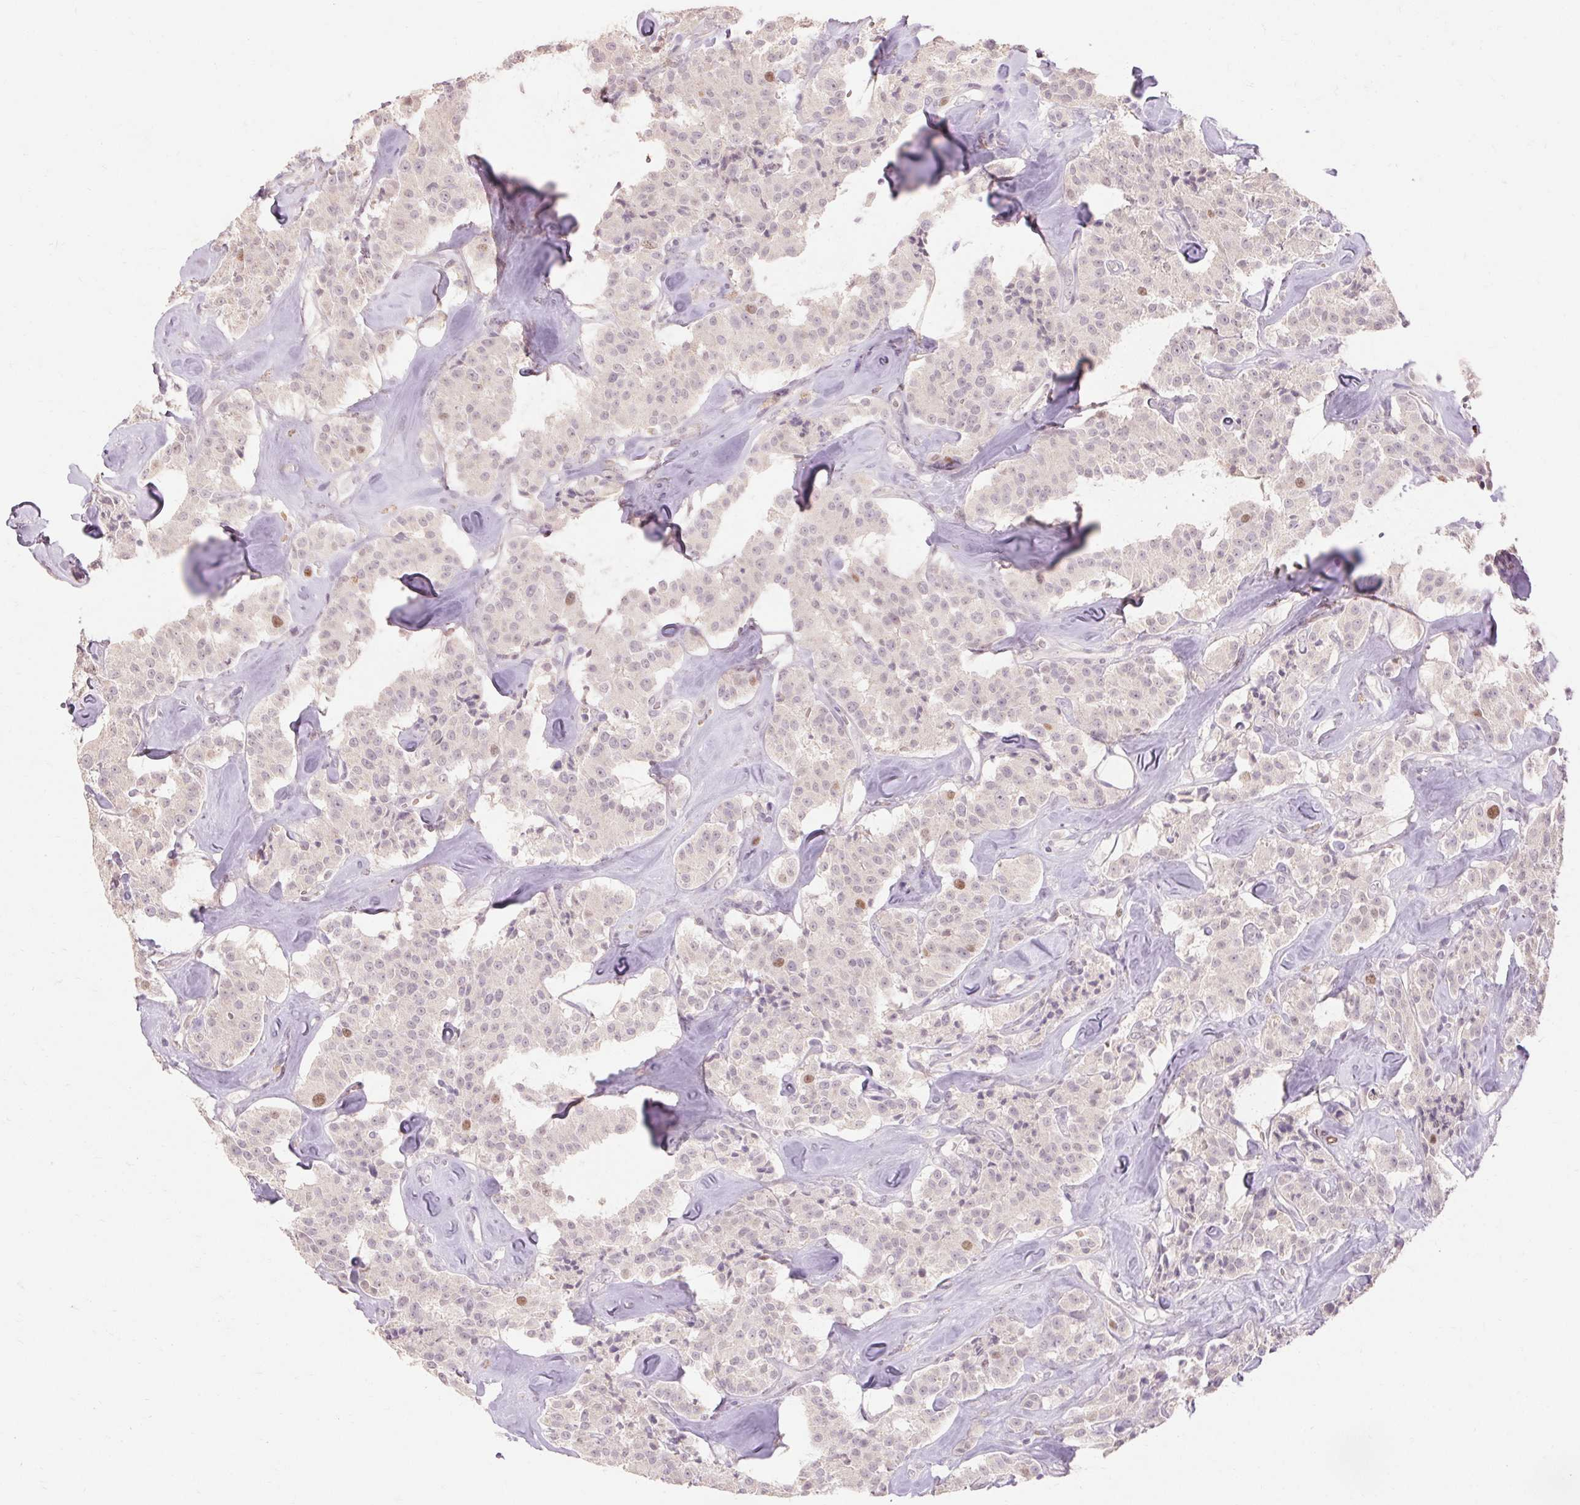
{"staining": {"intensity": "negative", "quantity": "none", "location": "none"}, "tissue": "carcinoid", "cell_type": "Tumor cells", "image_type": "cancer", "snomed": [{"axis": "morphology", "description": "Carcinoid, malignant, NOS"}, {"axis": "topography", "description": "Pancreas"}], "caption": "Immunohistochemistry (IHC) micrograph of human malignant carcinoid stained for a protein (brown), which reveals no positivity in tumor cells.", "gene": "SKP2", "patient": {"sex": "male", "age": 41}}